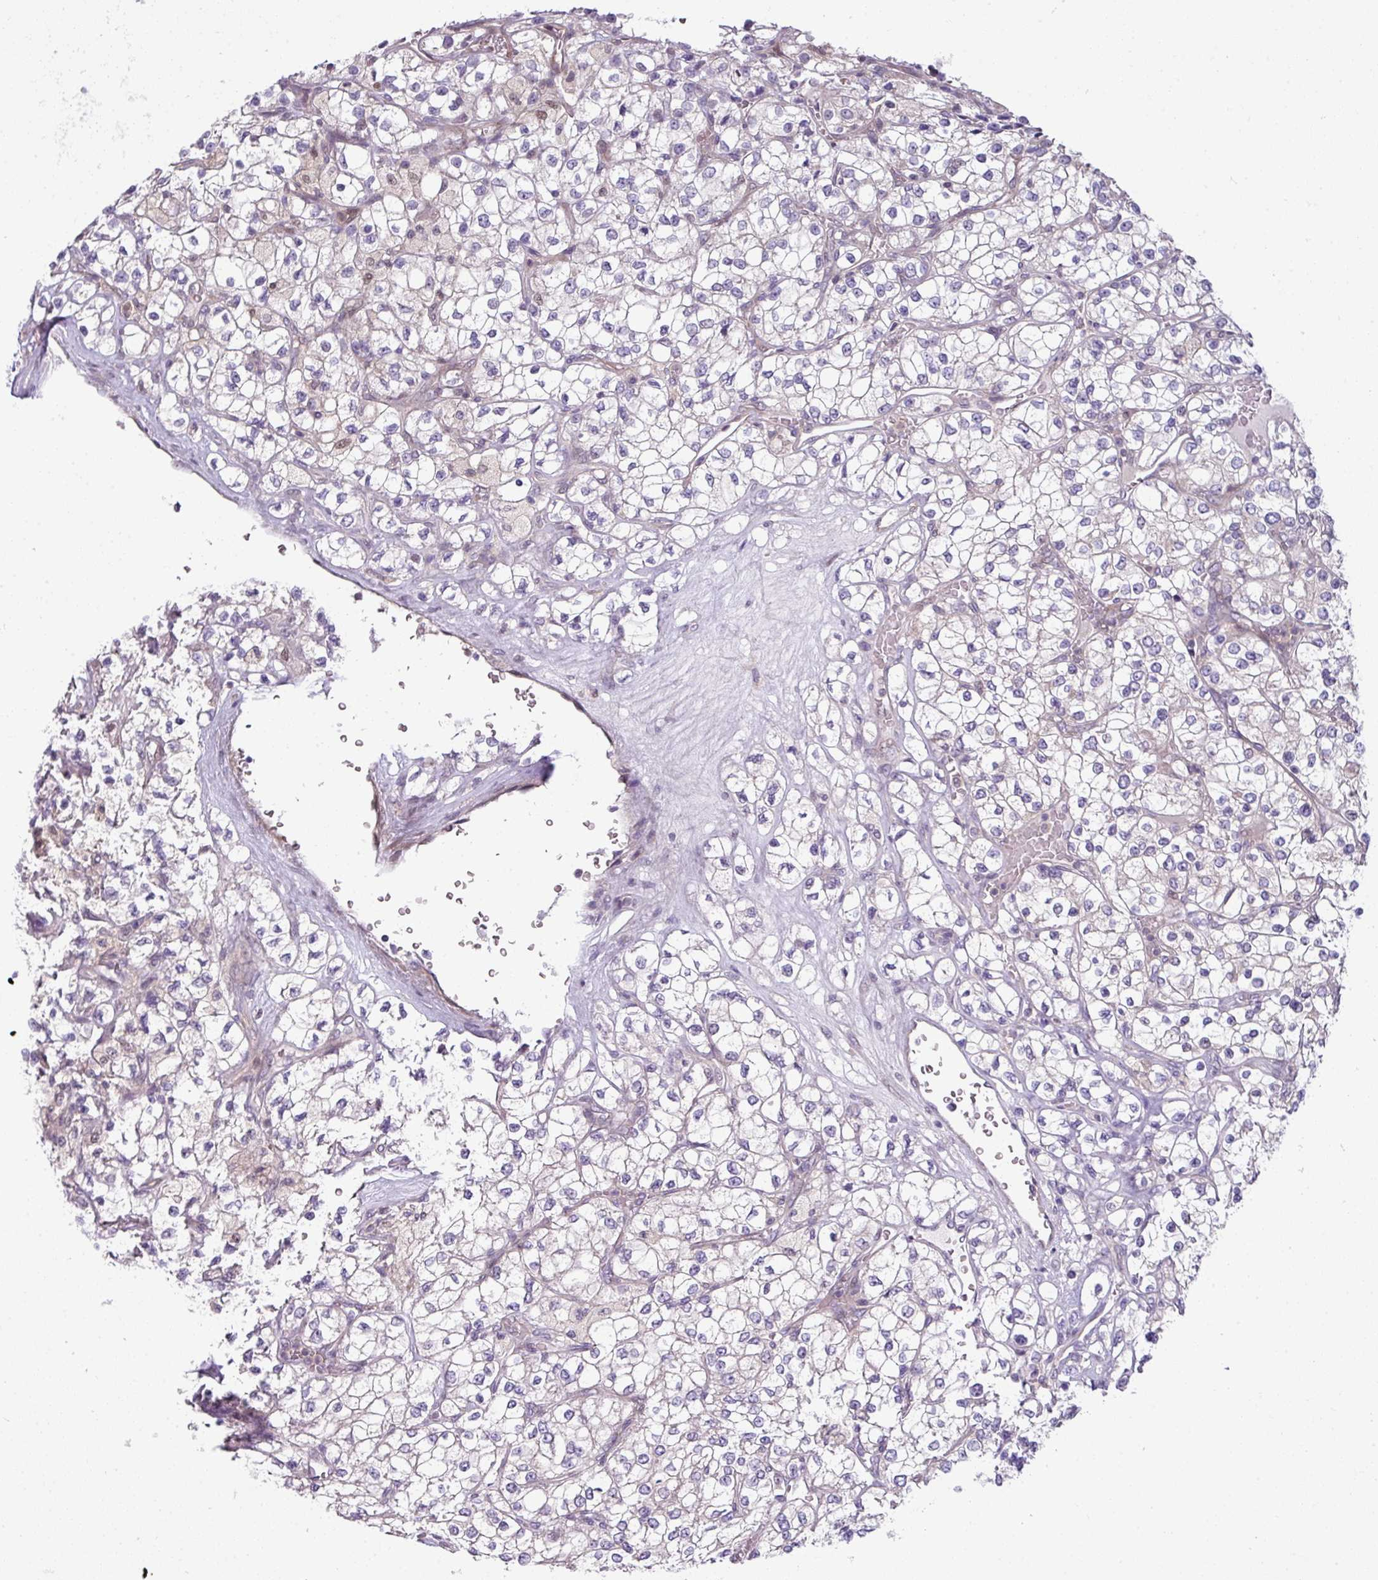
{"staining": {"intensity": "negative", "quantity": "none", "location": "none"}, "tissue": "renal cancer", "cell_type": "Tumor cells", "image_type": "cancer", "snomed": [{"axis": "morphology", "description": "Adenocarcinoma, NOS"}, {"axis": "topography", "description": "Kidney"}], "caption": "Adenocarcinoma (renal) stained for a protein using immunohistochemistry (IHC) shows no expression tumor cells.", "gene": "STAT5A", "patient": {"sex": "male", "age": 80}}